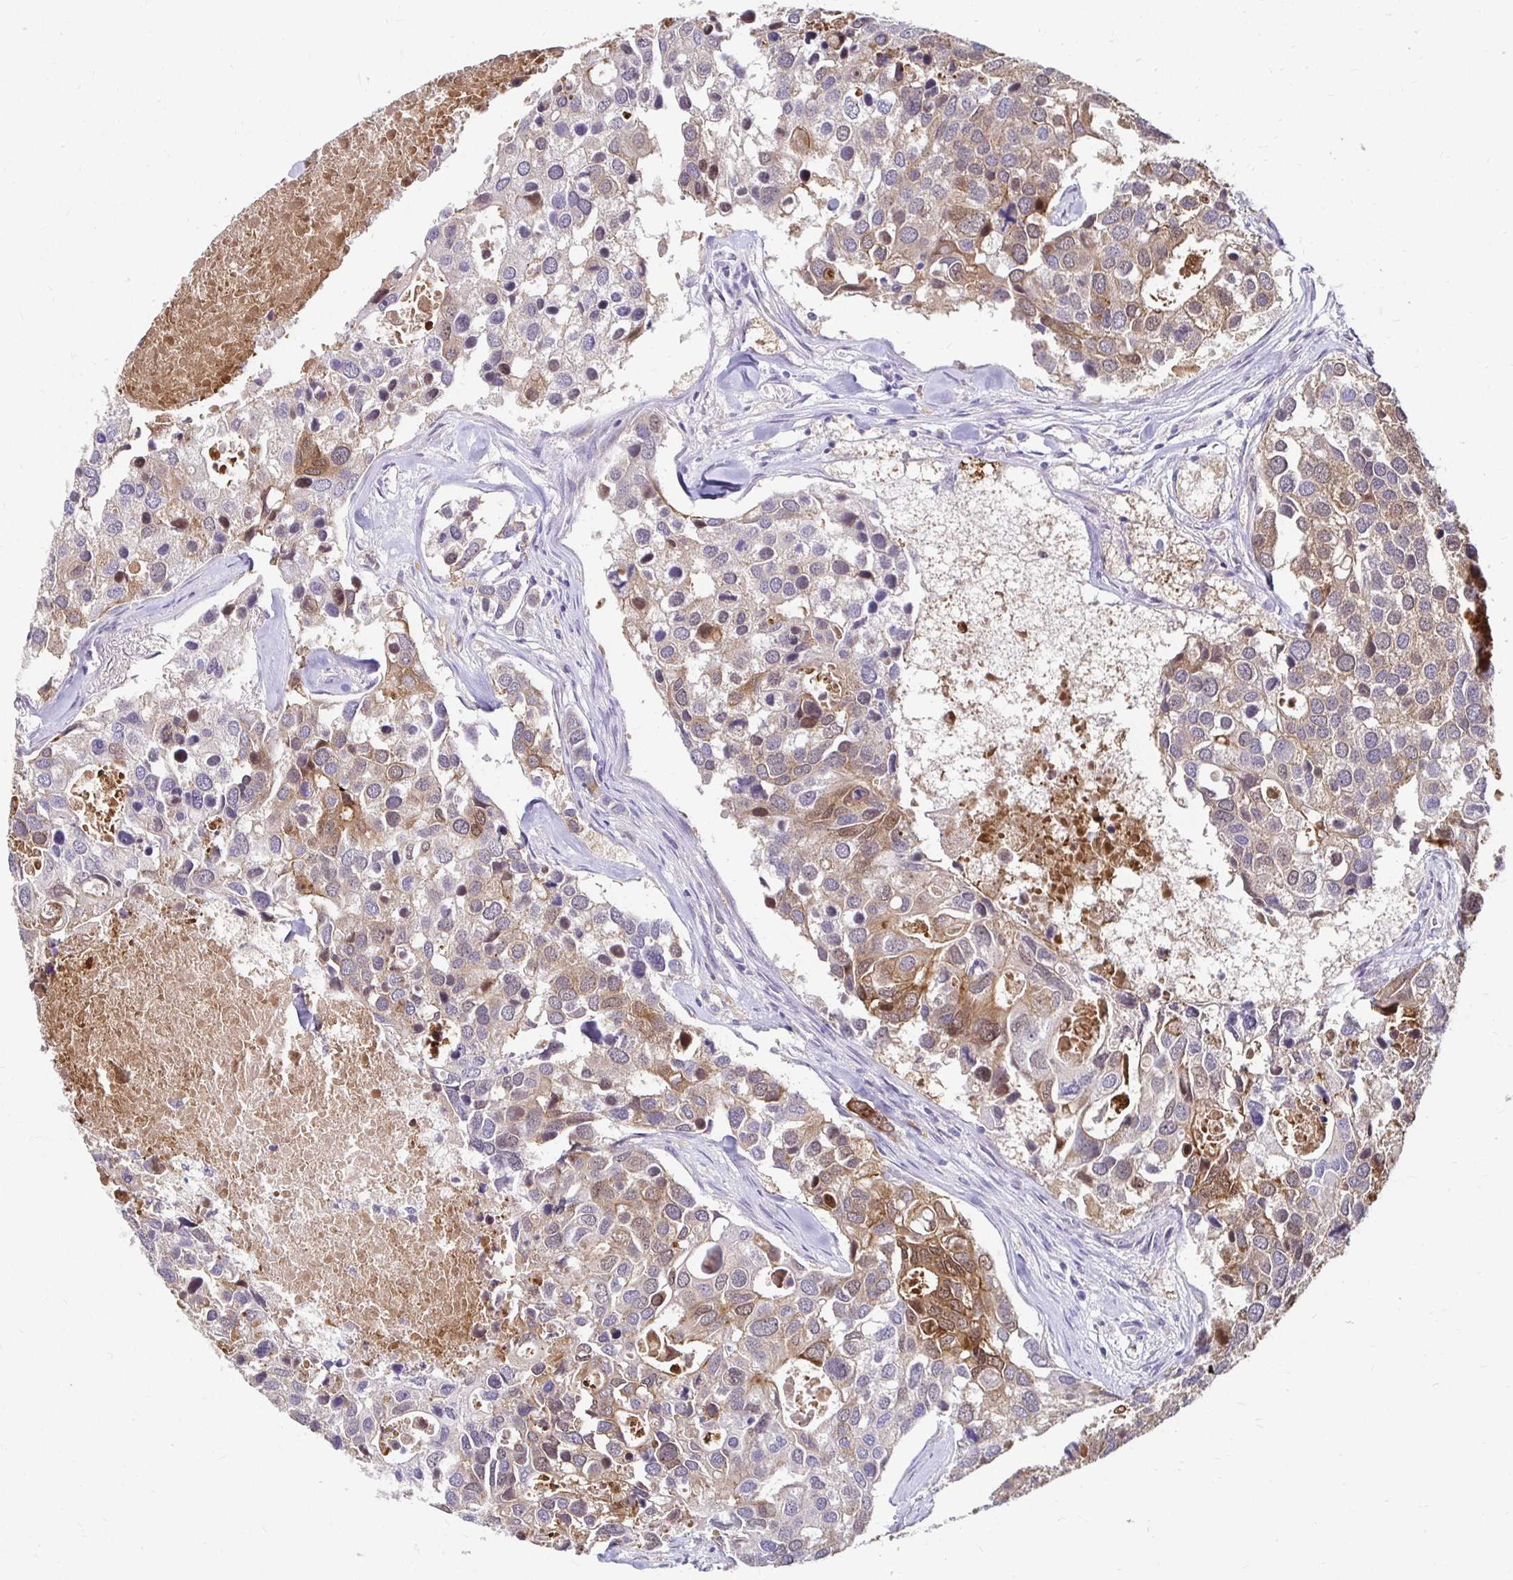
{"staining": {"intensity": "moderate", "quantity": "<25%", "location": "cytoplasmic/membranous"}, "tissue": "breast cancer", "cell_type": "Tumor cells", "image_type": "cancer", "snomed": [{"axis": "morphology", "description": "Duct carcinoma"}, {"axis": "topography", "description": "Breast"}], "caption": "IHC (DAB (3,3'-diaminobenzidine)) staining of invasive ductal carcinoma (breast) displays moderate cytoplasmic/membranous protein expression in about <25% of tumor cells.", "gene": "PADI2", "patient": {"sex": "female", "age": 83}}